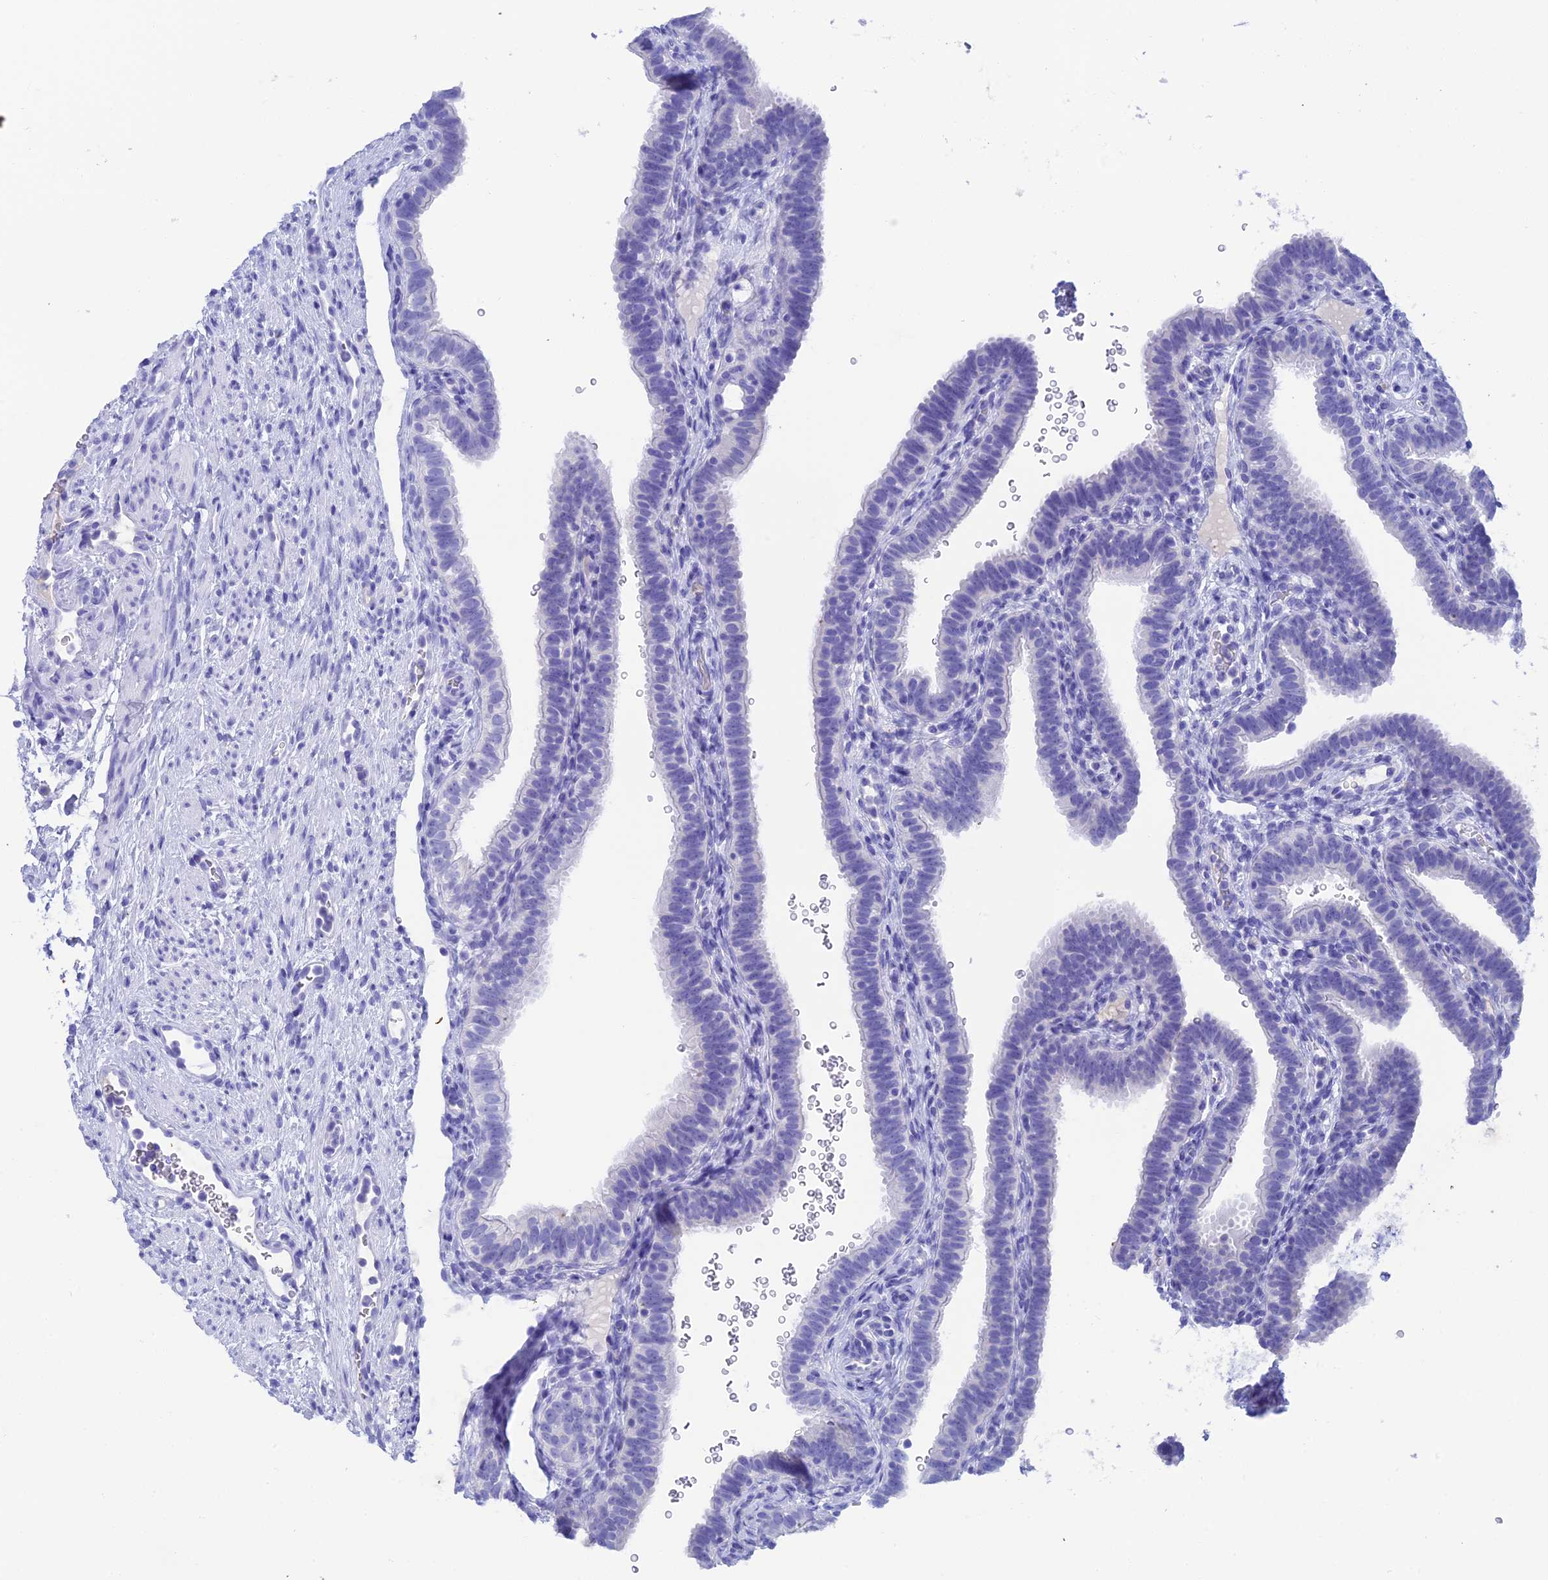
{"staining": {"intensity": "negative", "quantity": "none", "location": "none"}, "tissue": "fallopian tube", "cell_type": "Glandular cells", "image_type": "normal", "snomed": [{"axis": "morphology", "description": "Normal tissue, NOS"}, {"axis": "topography", "description": "Fallopian tube"}], "caption": "High magnification brightfield microscopy of benign fallopian tube stained with DAB (brown) and counterstained with hematoxylin (blue): glandular cells show no significant positivity. (DAB immunohistochemistry (IHC), high magnification).", "gene": "REG1A", "patient": {"sex": "female", "age": 41}}